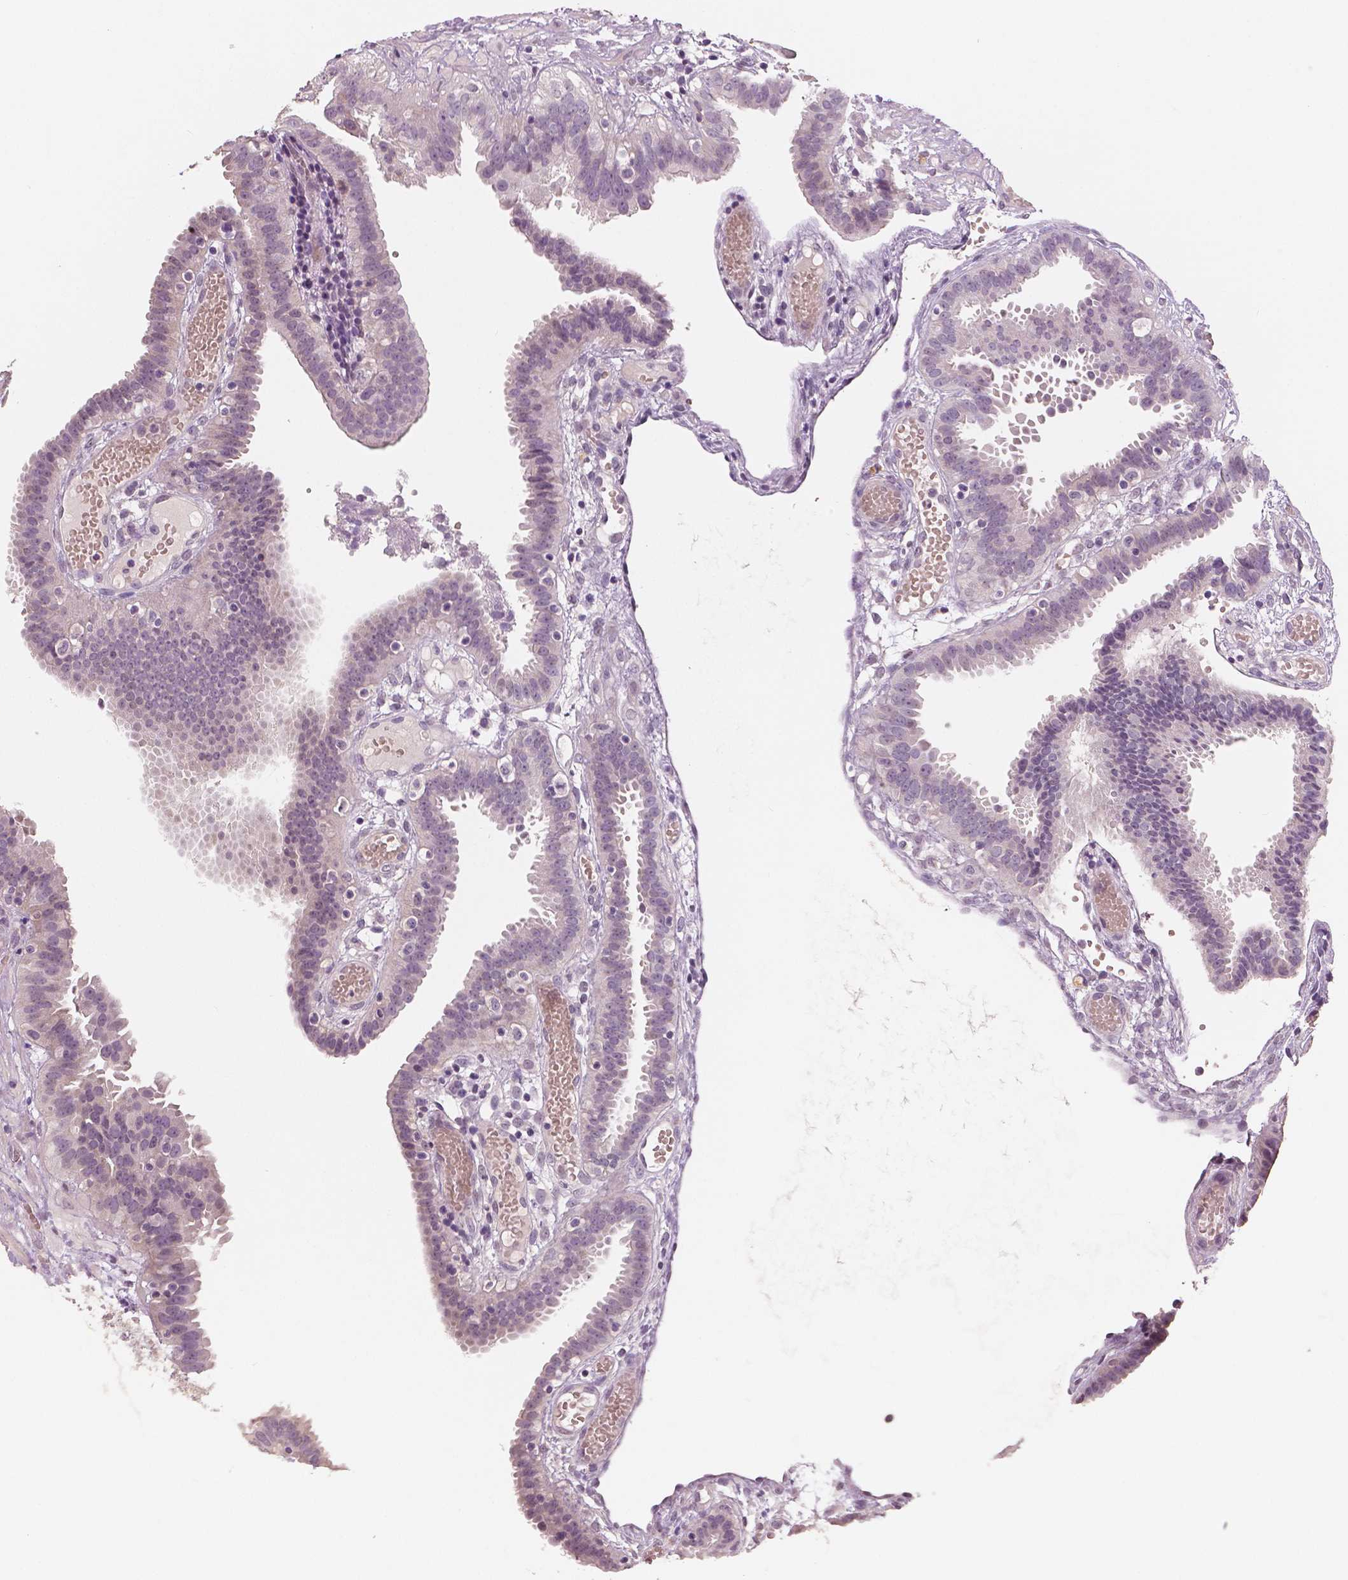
{"staining": {"intensity": "negative", "quantity": "none", "location": "none"}, "tissue": "fallopian tube", "cell_type": "Glandular cells", "image_type": "normal", "snomed": [{"axis": "morphology", "description": "Normal tissue, NOS"}, {"axis": "topography", "description": "Fallopian tube"}], "caption": "Immunohistochemistry of unremarkable human fallopian tube exhibits no expression in glandular cells. (DAB IHC visualized using brightfield microscopy, high magnification).", "gene": "RNASE7", "patient": {"sex": "female", "age": 37}}